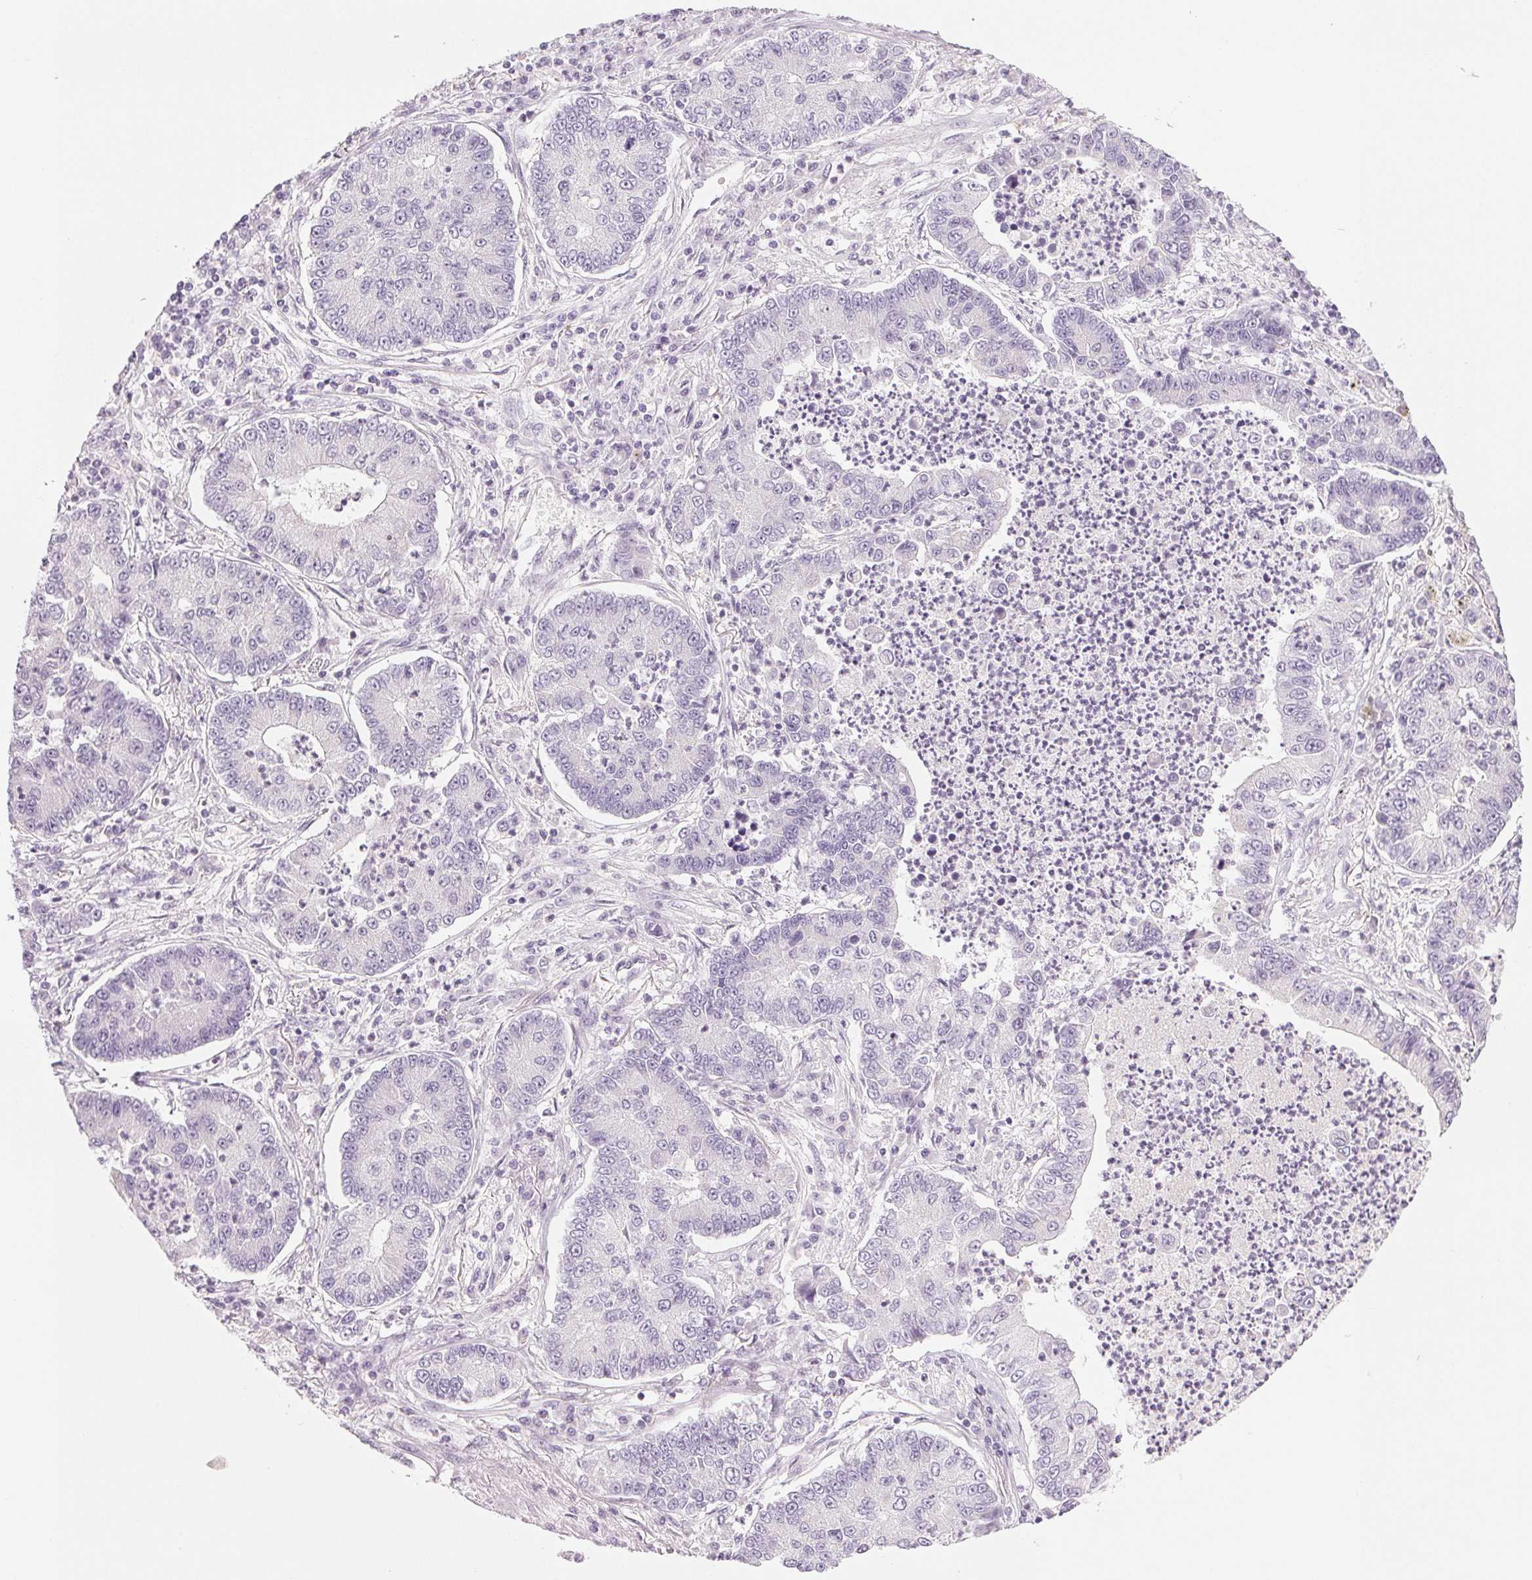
{"staining": {"intensity": "negative", "quantity": "none", "location": "none"}, "tissue": "lung cancer", "cell_type": "Tumor cells", "image_type": "cancer", "snomed": [{"axis": "morphology", "description": "Adenocarcinoma, NOS"}, {"axis": "topography", "description": "Lung"}], "caption": "An immunohistochemistry (IHC) micrograph of adenocarcinoma (lung) is shown. There is no staining in tumor cells of adenocarcinoma (lung). (Stains: DAB immunohistochemistry with hematoxylin counter stain, Microscopy: brightfield microscopy at high magnification).", "gene": "EHHADH", "patient": {"sex": "female", "age": 57}}